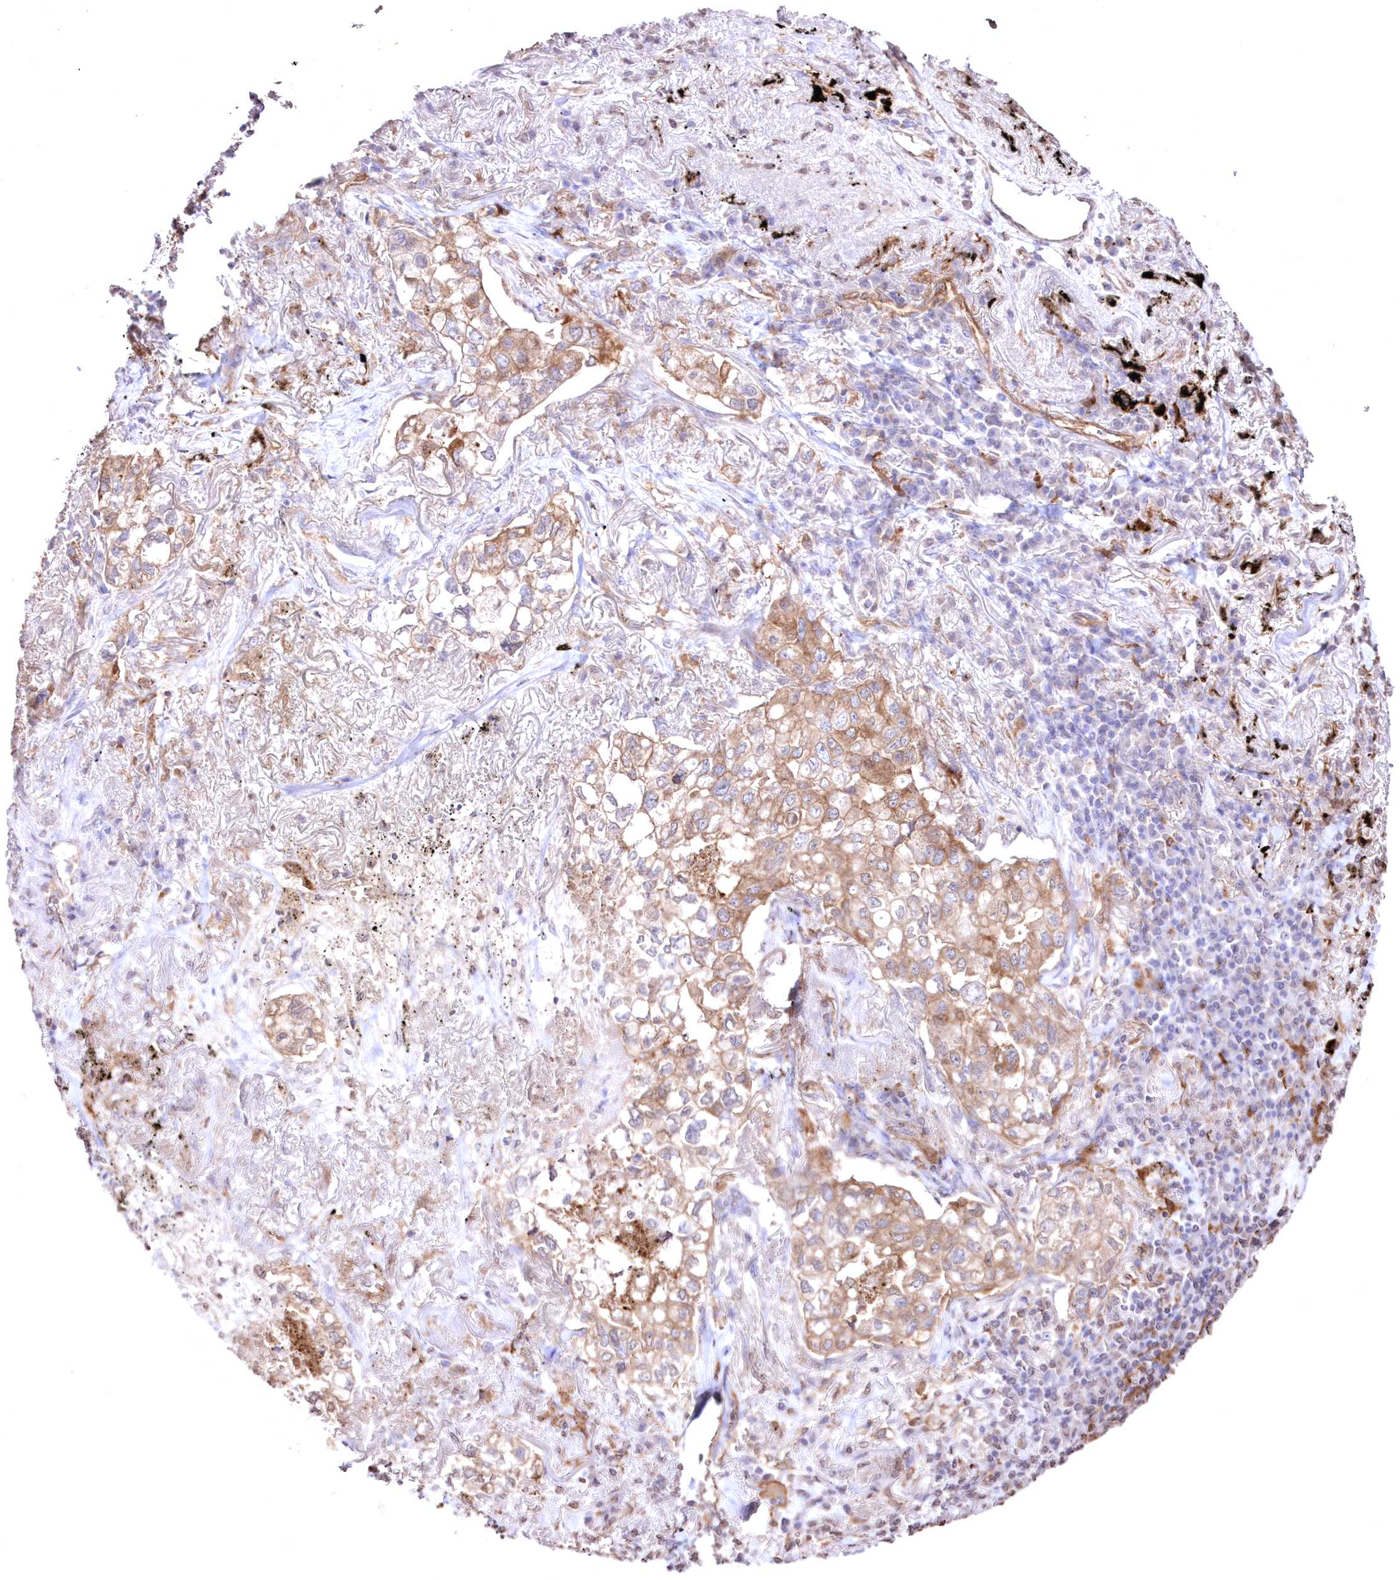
{"staining": {"intensity": "moderate", "quantity": "25%-75%", "location": "cytoplasmic/membranous"}, "tissue": "lung cancer", "cell_type": "Tumor cells", "image_type": "cancer", "snomed": [{"axis": "morphology", "description": "Adenocarcinoma, NOS"}, {"axis": "topography", "description": "Lung"}], "caption": "Protein expression by IHC shows moderate cytoplasmic/membranous expression in approximately 25%-75% of tumor cells in lung adenocarcinoma.", "gene": "FCHO2", "patient": {"sex": "male", "age": 65}}